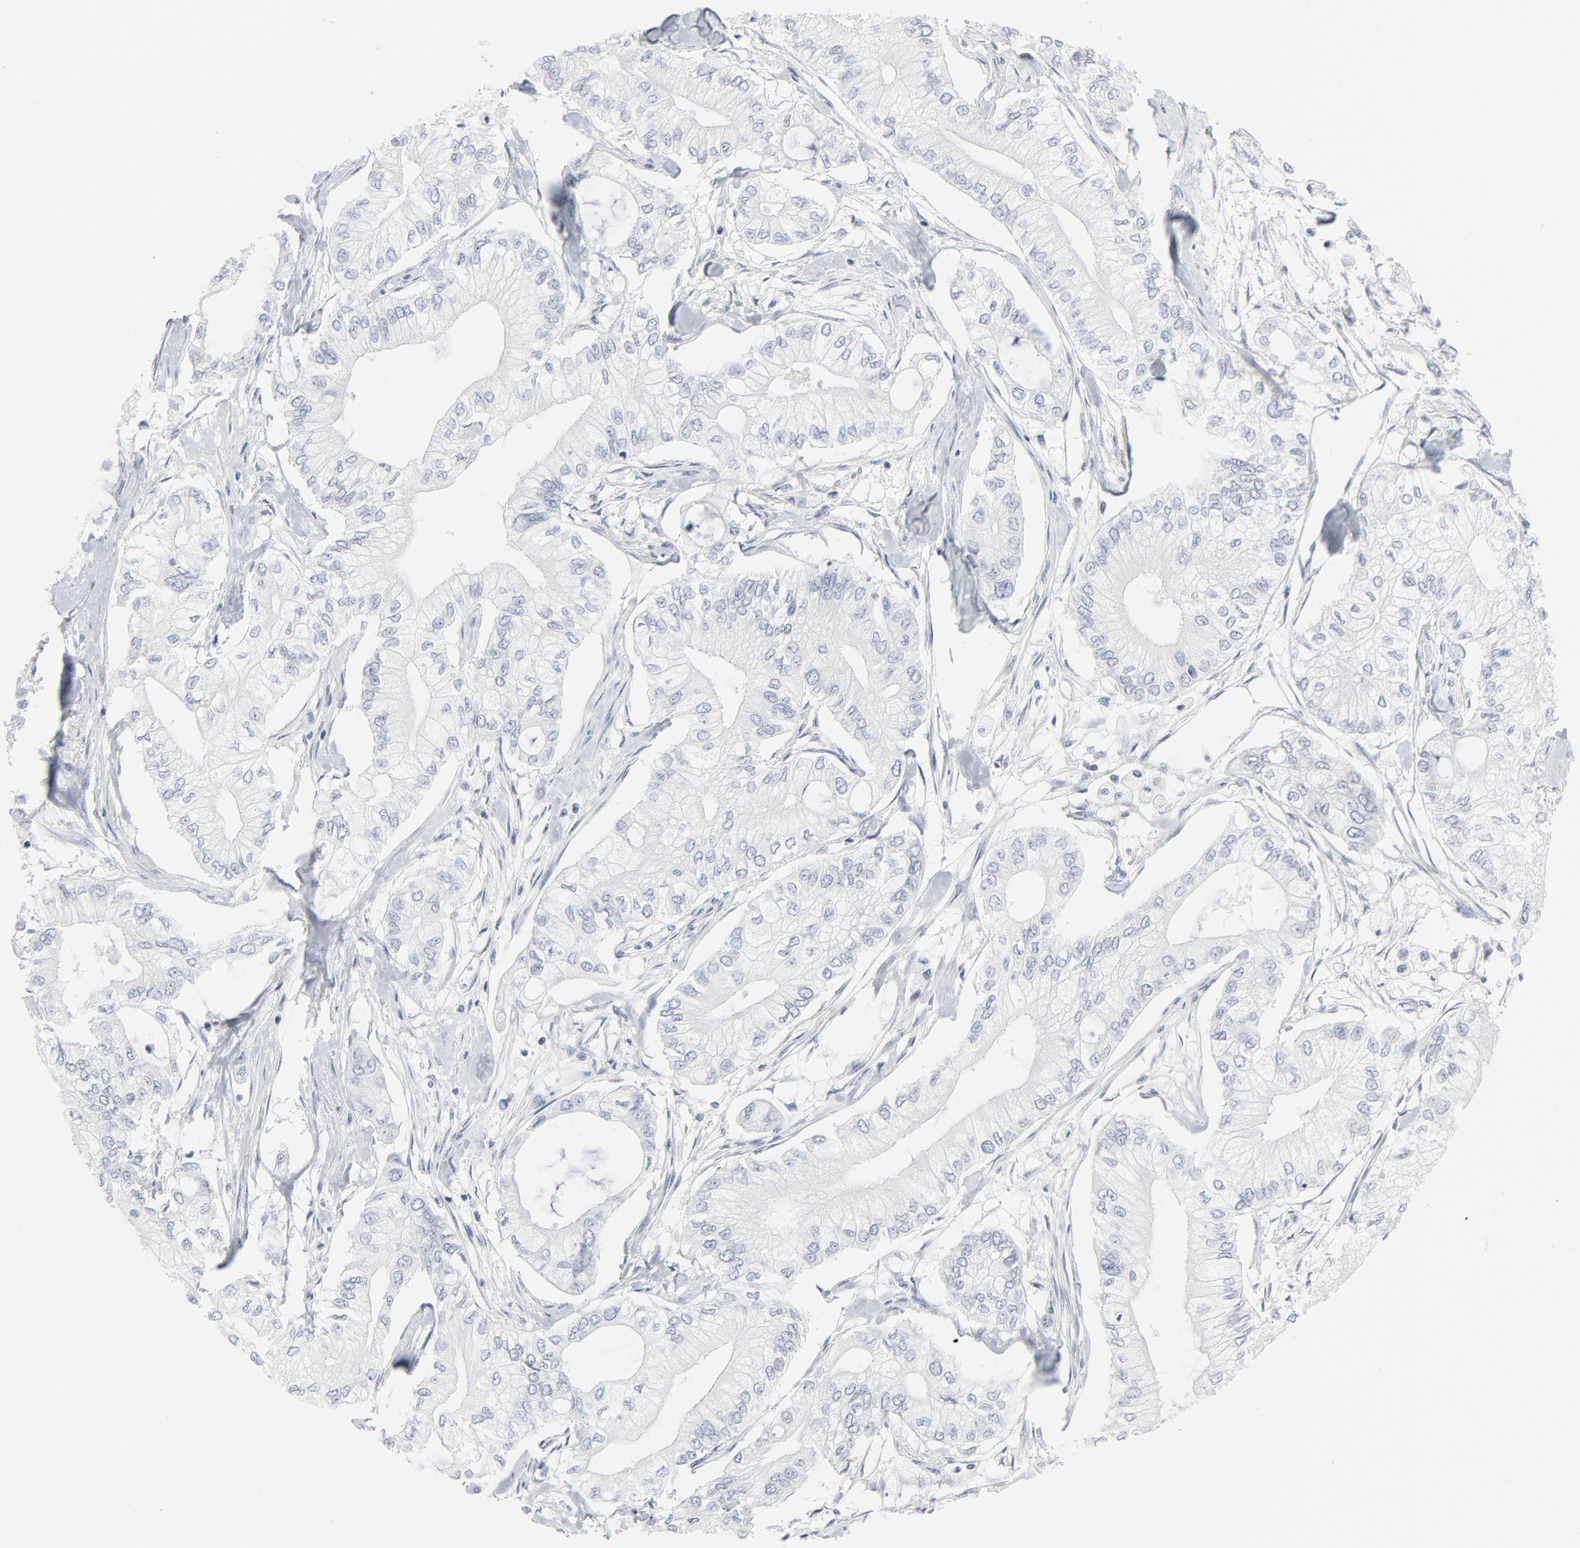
{"staining": {"intensity": "negative", "quantity": "none", "location": "none"}, "tissue": "pancreatic cancer", "cell_type": "Tumor cells", "image_type": "cancer", "snomed": [{"axis": "morphology", "description": "Adenocarcinoma, NOS"}, {"axis": "topography", "description": "Pancreas"}], "caption": "Protein analysis of adenocarcinoma (pancreatic) shows no significant staining in tumor cells.", "gene": "TUBB1", "patient": {"sex": "male", "age": 79}}